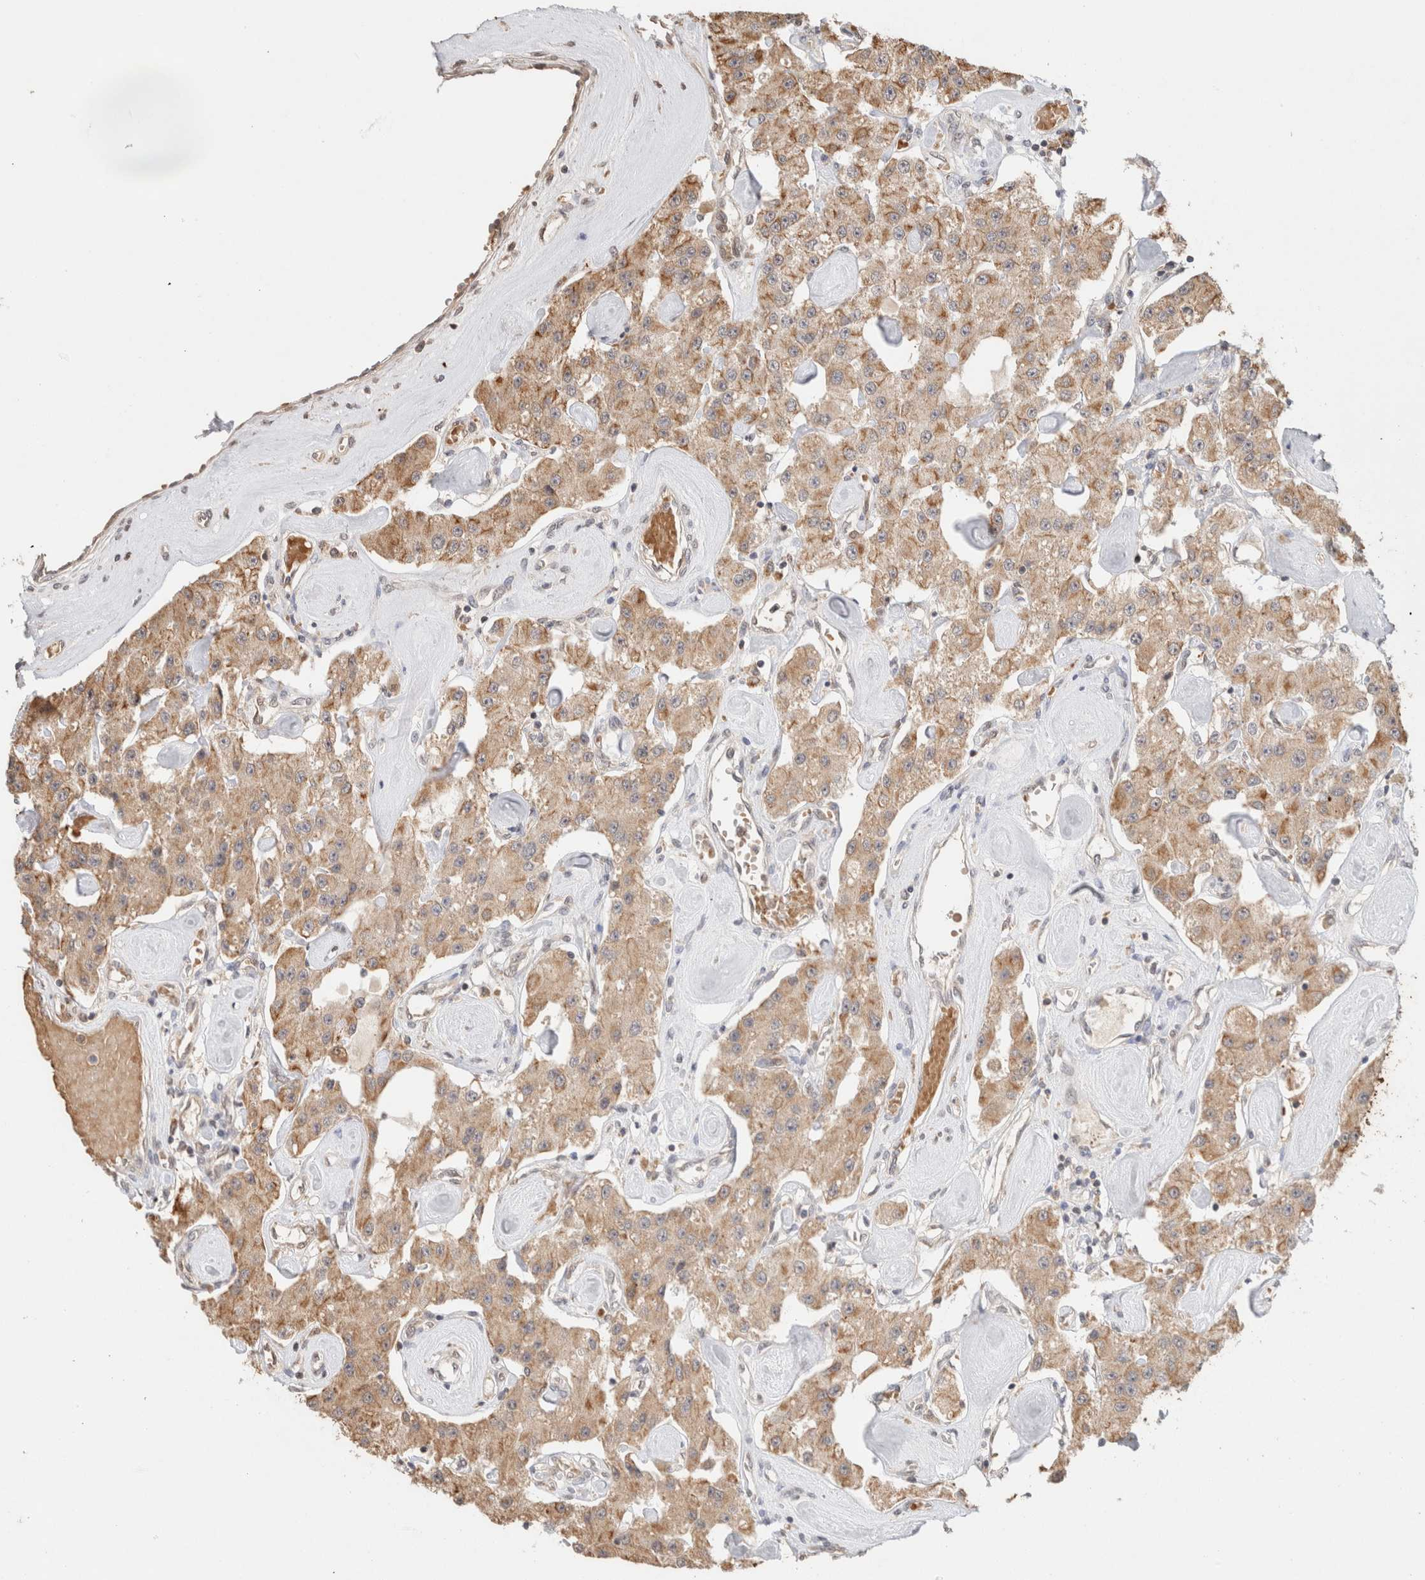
{"staining": {"intensity": "moderate", "quantity": ">75%", "location": "cytoplasmic/membranous"}, "tissue": "carcinoid", "cell_type": "Tumor cells", "image_type": "cancer", "snomed": [{"axis": "morphology", "description": "Carcinoid, malignant, NOS"}, {"axis": "topography", "description": "Pancreas"}], "caption": "Immunohistochemical staining of human carcinoid shows medium levels of moderate cytoplasmic/membranous protein expression in about >75% of tumor cells. The protein of interest is stained brown, and the nuclei are stained in blue (DAB IHC with brightfield microscopy, high magnification).", "gene": "CA13", "patient": {"sex": "male", "age": 41}}